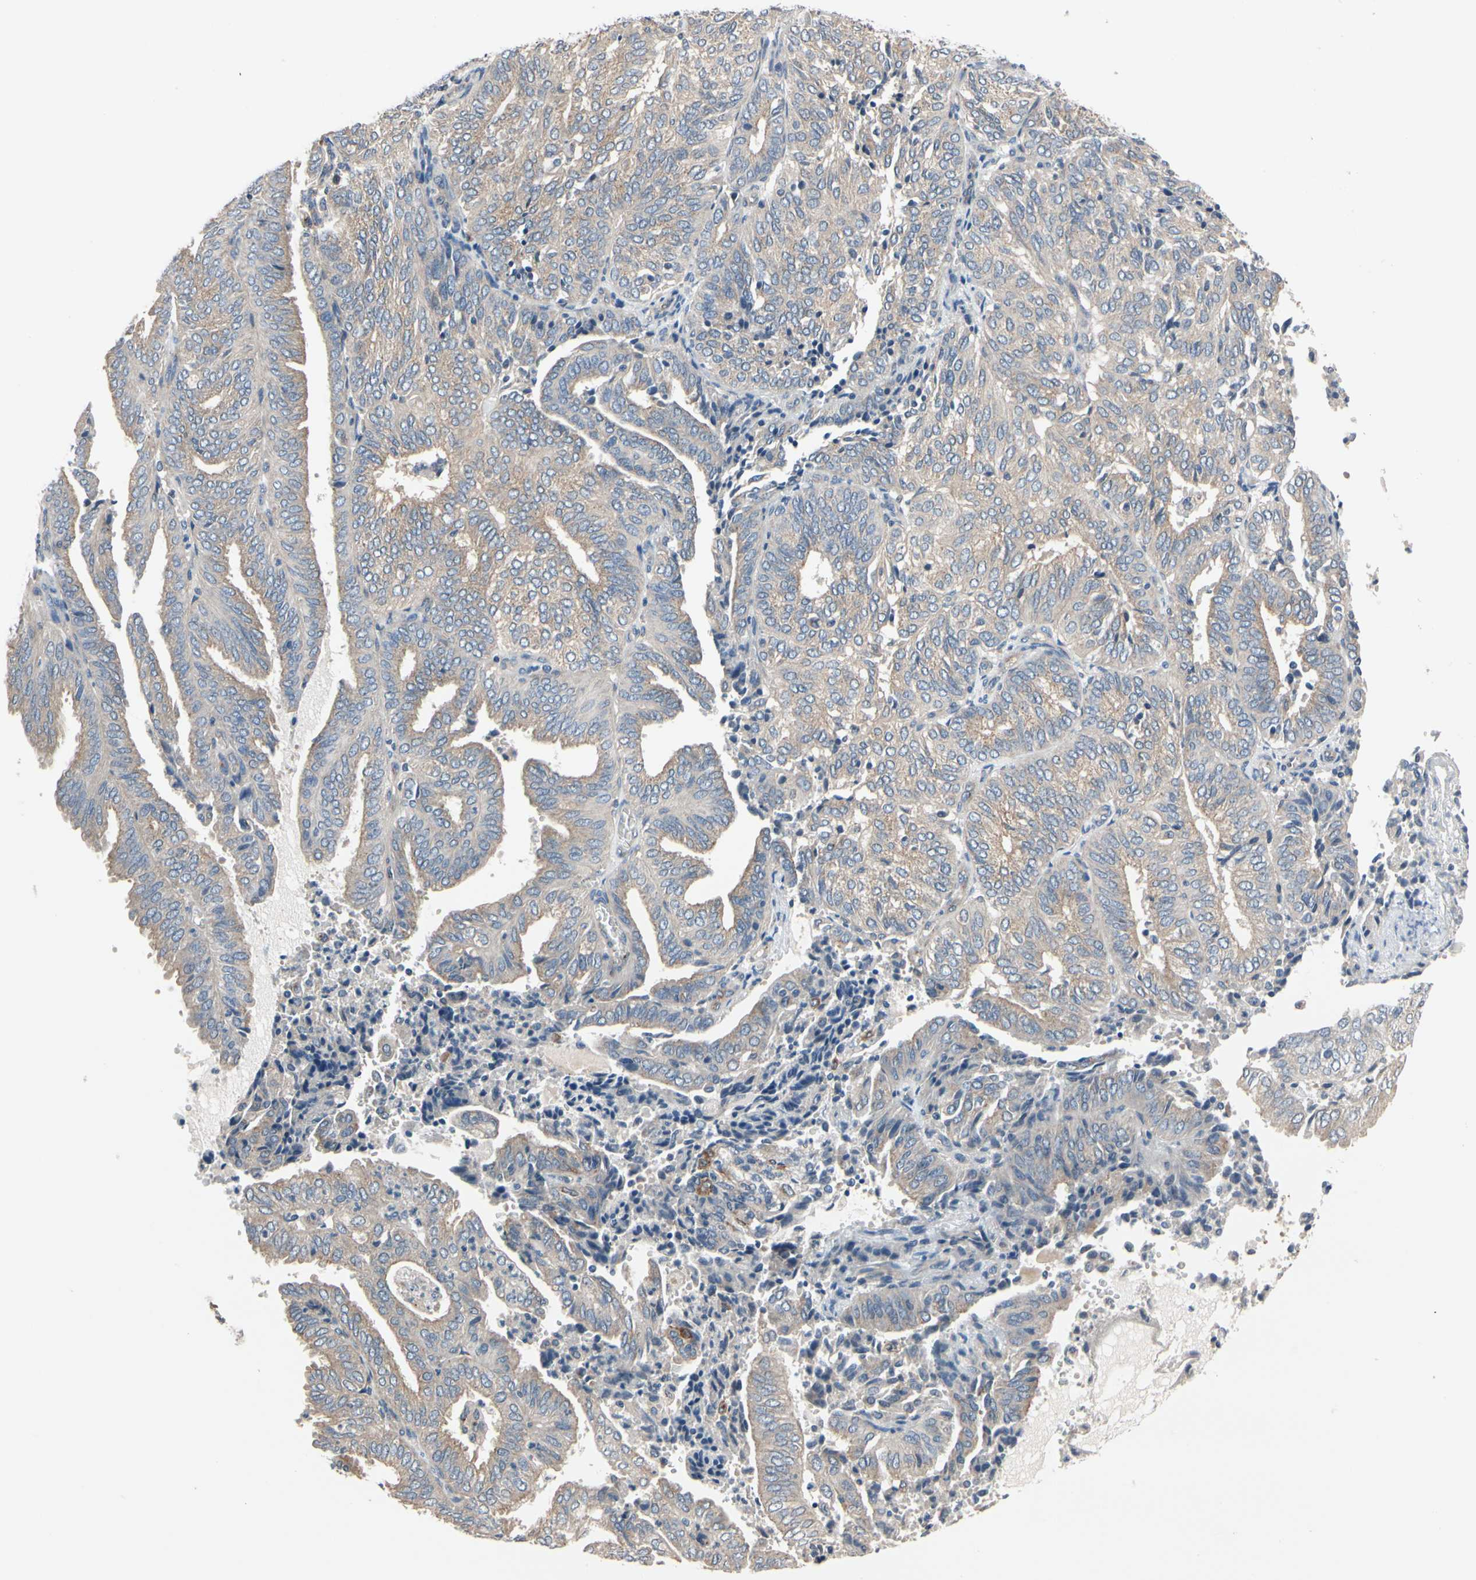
{"staining": {"intensity": "weak", "quantity": ">75%", "location": "cytoplasmic/membranous"}, "tissue": "endometrial cancer", "cell_type": "Tumor cells", "image_type": "cancer", "snomed": [{"axis": "morphology", "description": "Adenocarcinoma, NOS"}, {"axis": "topography", "description": "Uterus"}], "caption": "Endometrial adenocarcinoma tissue reveals weak cytoplasmic/membranous staining in approximately >75% of tumor cells", "gene": "PRKAR2B", "patient": {"sex": "female", "age": 60}}